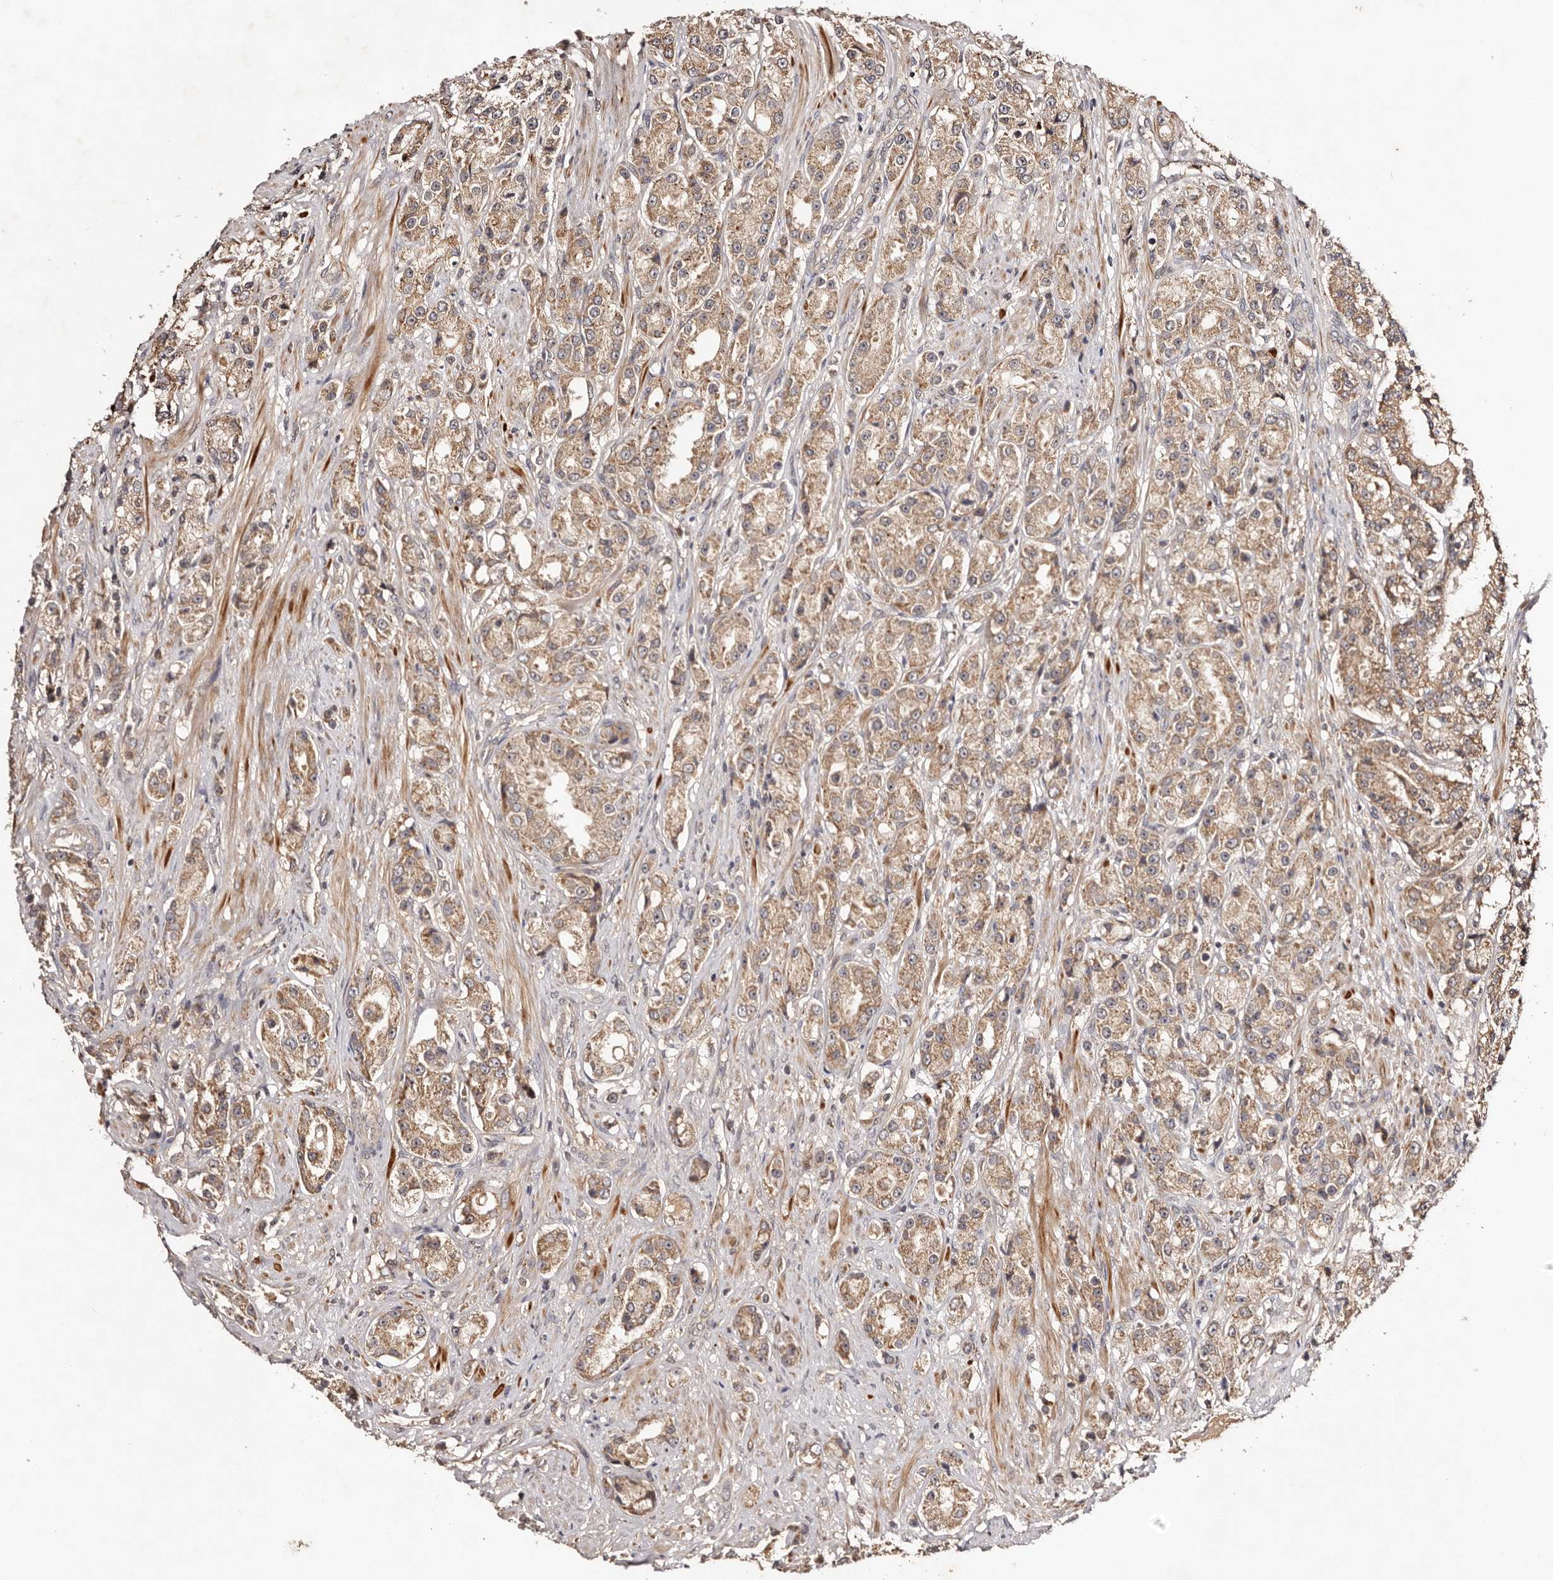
{"staining": {"intensity": "moderate", "quantity": ">75%", "location": "cytoplasmic/membranous"}, "tissue": "prostate cancer", "cell_type": "Tumor cells", "image_type": "cancer", "snomed": [{"axis": "morphology", "description": "Adenocarcinoma, High grade"}, {"axis": "topography", "description": "Prostate"}], "caption": "The micrograph displays immunohistochemical staining of prostate cancer. There is moderate cytoplasmic/membranous staining is present in approximately >75% of tumor cells. The staining was performed using DAB (3,3'-diaminobenzidine), with brown indicating positive protein expression. Nuclei are stained blue with hematoxylin.", "gene": "PKIB", "patient": {"sex": "male", "age": 60}}